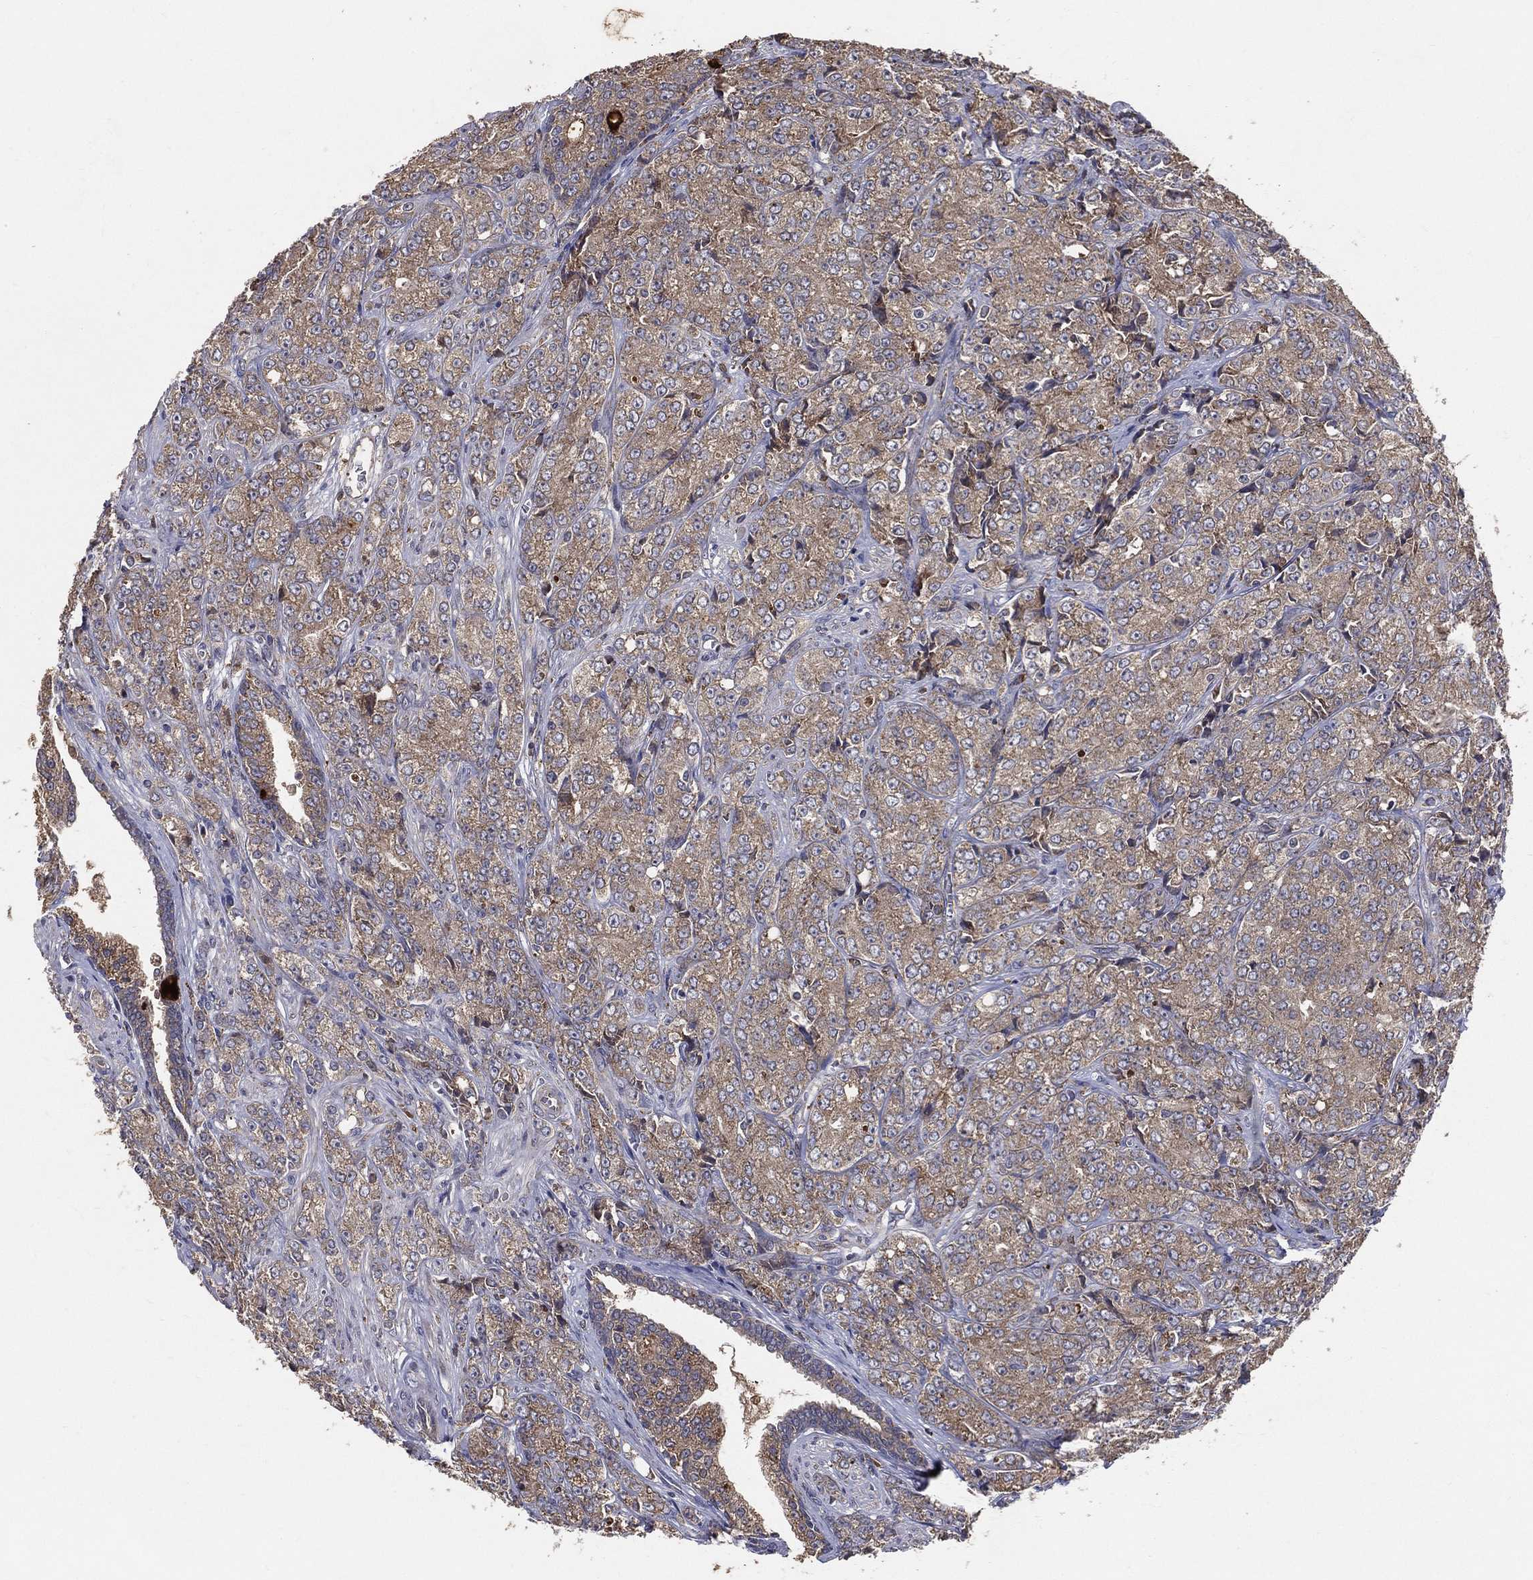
{"staining": {"intensity": "moderate", "quantity": "25%-75%", "location": "cytoplasmic/membranous"}, "tissue": "prostate cancer", "cell_type": "Tumor cells", "image_type": "cancer", "snomed": [{"axis": "morphology", "description": "Adenocarcinoma, NOS"}, {"axis": "topography", "description": "Prostate and seminal vesicle, NOS"}, {"axis": "topography", "description": "Prostate"}], "caption": "A high-resolution image shows immunohistochemistry staining of prostate cancer, which exhibits moderate cytoplasmic/membranous staining in approximately 25%-75% of tumor cells.", "gene": "MT-ND1", "patient": {"sex": "male", "age": 68}}